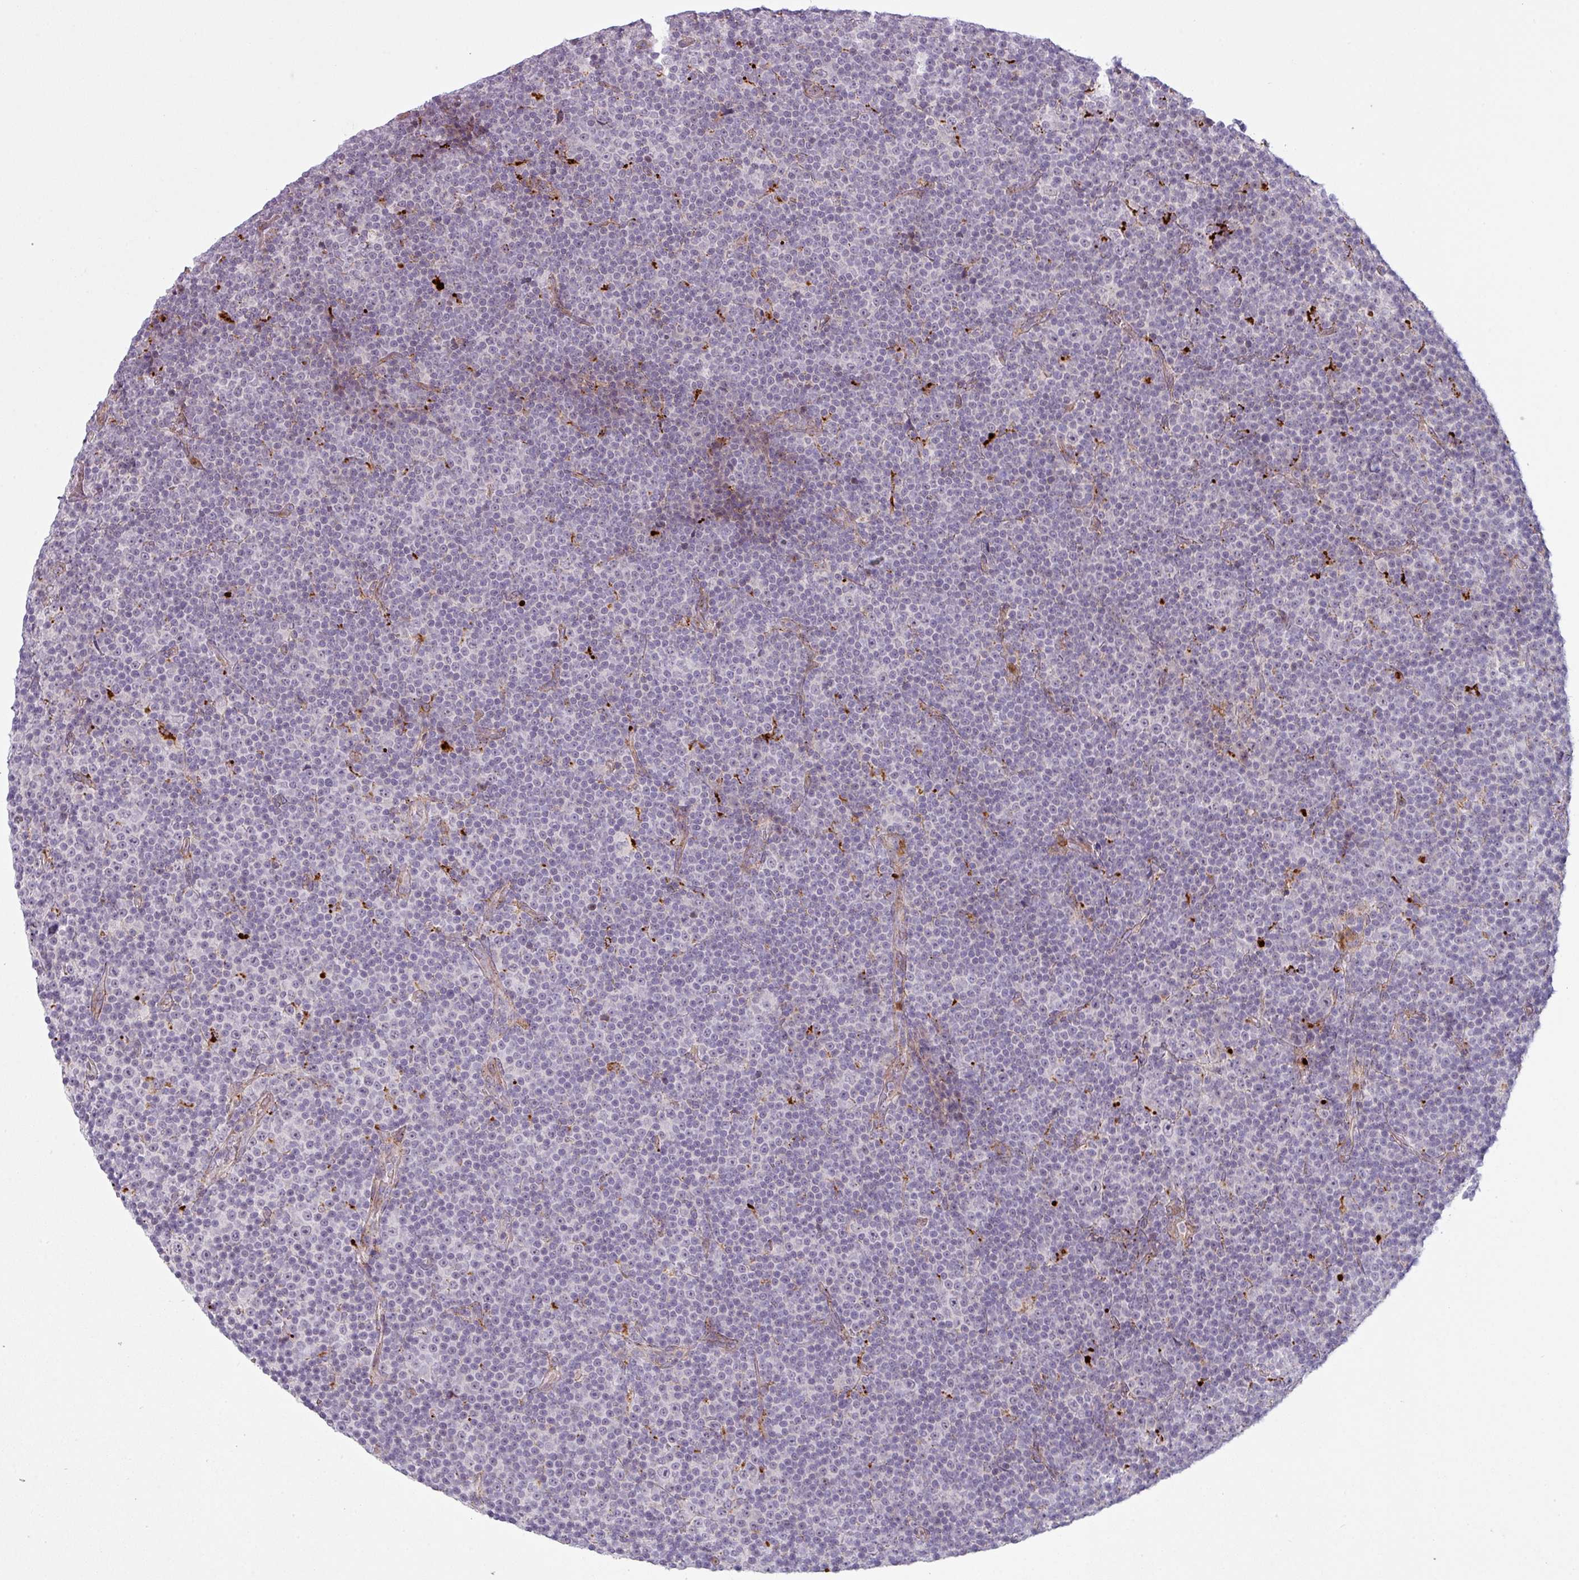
{"staining": {"intensity": "negative", "quantity": "none", "location": "none"}, "tissue": "lymphoma", "cell_type": "Tumor cells", "image_type": "cancer", "snomed": [{"axis": "morphology", "description": "Malignant lymphoma, non-Hodgkin's type, Low grade"}, {"axis": "topography", "description": "Lymph node"}], "caption": "Immunohistochemistry (IHC) image of human lymphoma stained for a protein (brown), which displays no positivity in tumor cells.", "gene": "MAP7D2", "patient": {"sex": "female", "age": 67}}